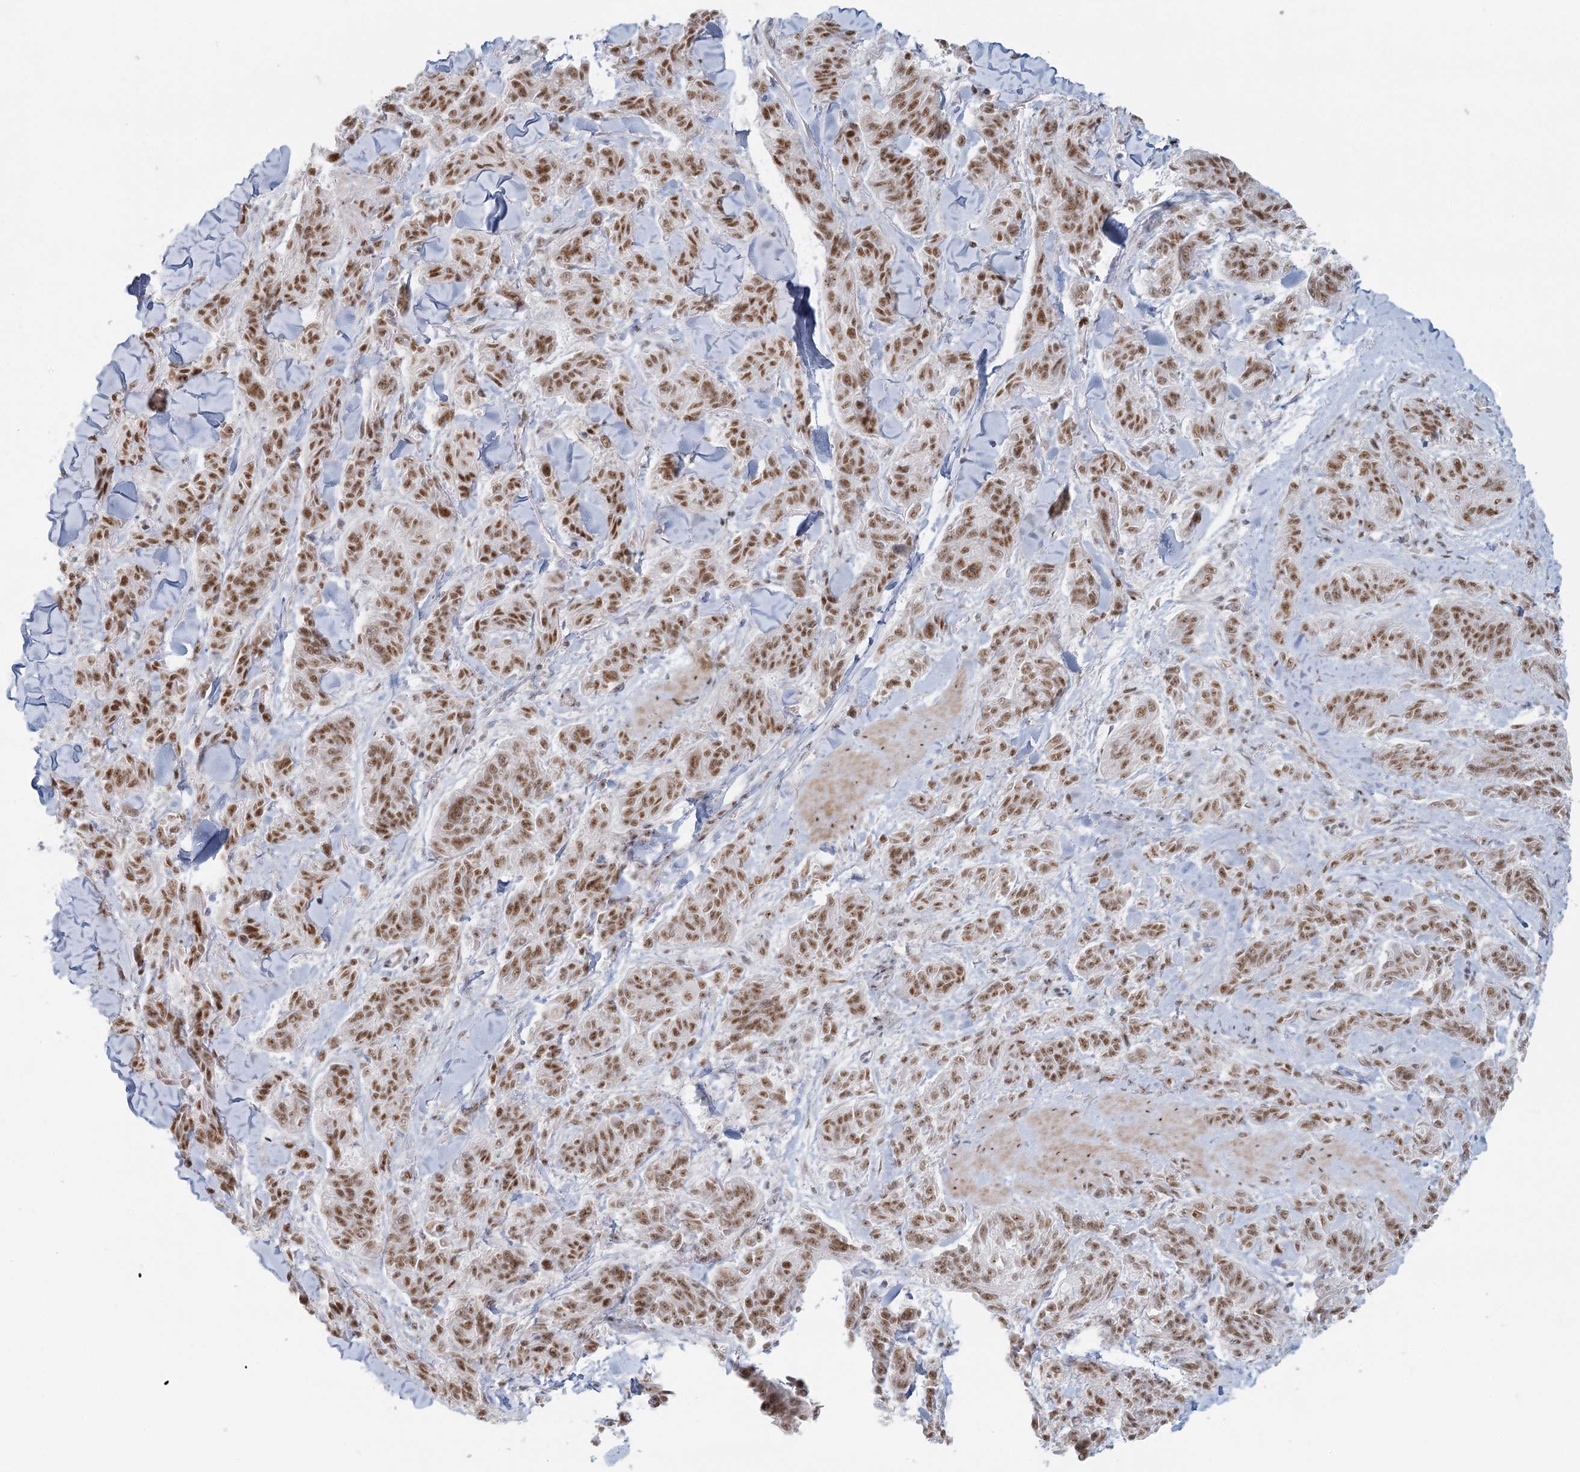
{"staining": {"intensity": "moderate", "quantity": ">75%", "location": "nuclear"}, "tissue": "melanoma", "cell_type": "Tumor cells", "image_type": "cancer", "snomed": [{"axis": "morphology", "description": "Malignant melanoma, NOS"}, {"axis": "topography", "description": "Skin"}], "caption": "Moderate nuclear protein expression is present in about >75% of tumor cells in malignant melanoma.", "gene": "U2SURP", "patient": {"sex": "male", "age": 53}}